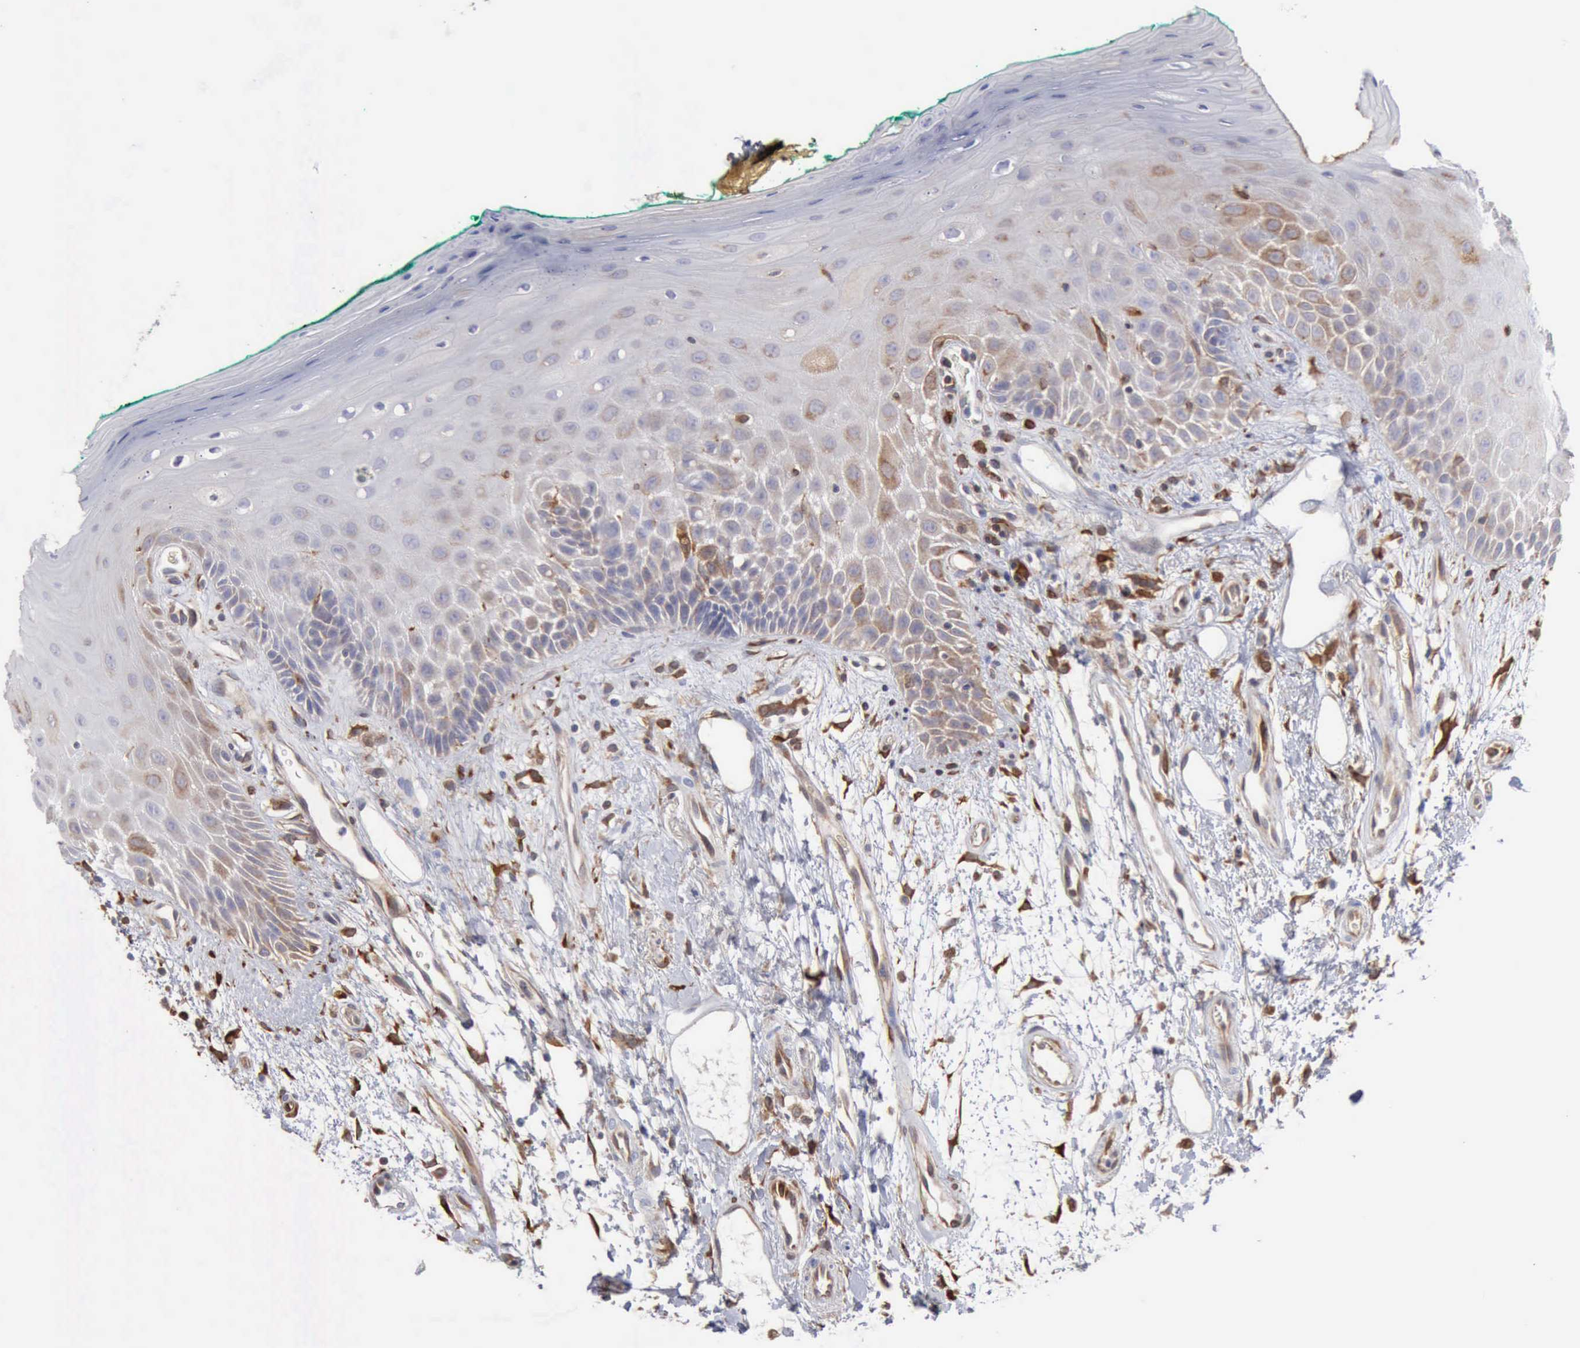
{"staining": {"intensity": "weak", "quantity": "<25%", "location": "cytoplasmic/membranous"}, "tissue": "oral mucosa", "cell_type": "Squamous epithelial cells", "image_type": "normal", "snomed": [{"axis": "morphology", "description": "Normal tissue, NOS"}, {"axis": "morphology", "description": "Squamous cell carcinoma, NOS"}, {"axis": "topography", "description": "Skeletal muscle"}, {"axis": "topography", "description": "Oral tissue"}, {"axis": "topography", "description": "Head-Neck"}], "caption": "Image shows no protein positivity in squamous epithelial cells of normal oral mucosa. (DAB IHC with hematoxylin counter stain).", "gene": "APOL2", "patient": {"sex": "female", "age": 84}}